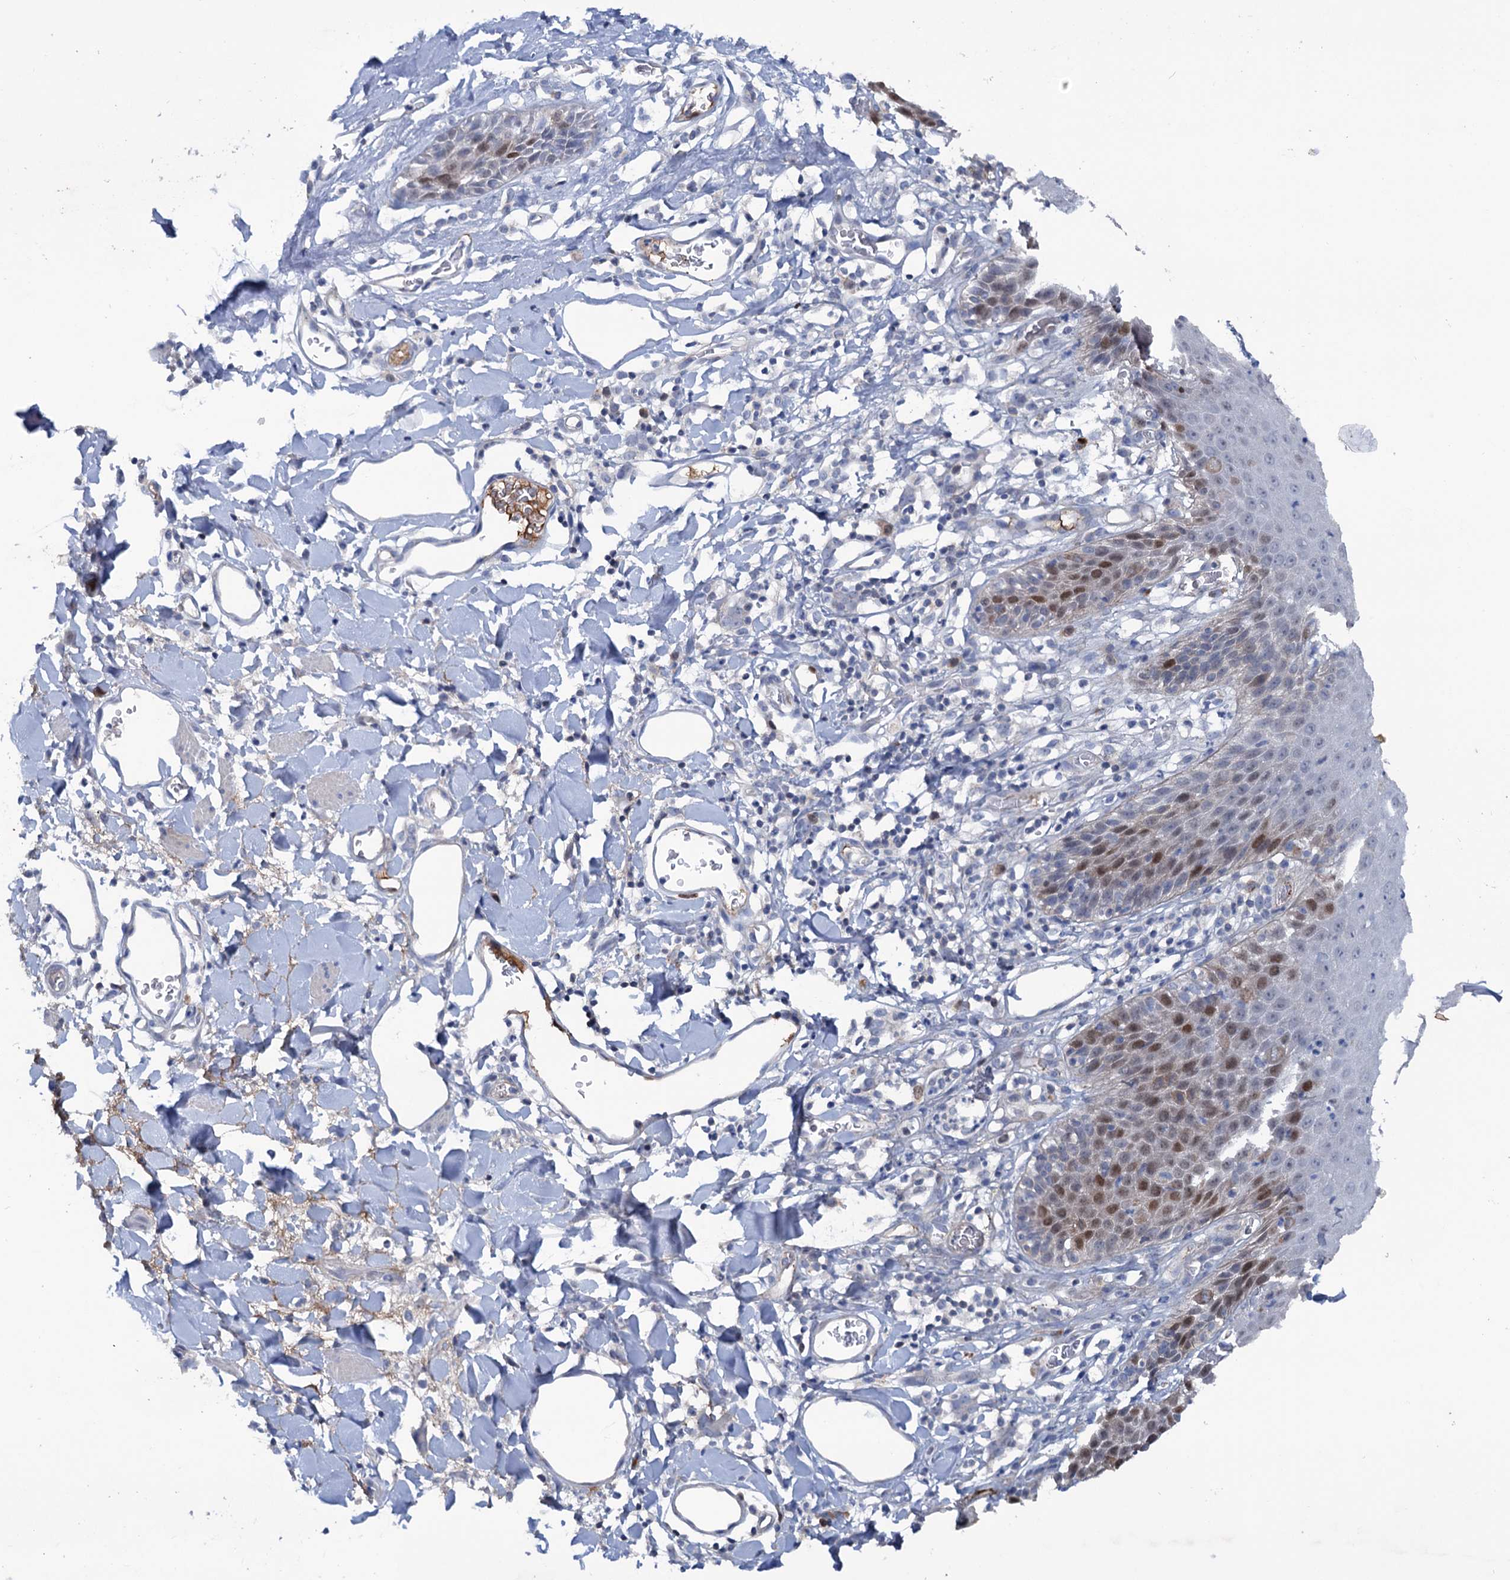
{"staining": {"intensity": "moderate", "quantity": "<25%", "location": "nuclear"}, "tissue": "skin", "cell_type": "Epidermal cells", "image_type": "normal", "snomed": [{"axis": "morphology", "description": "Normal tissue, NOS"}, {"axis": "topography", "description": "Vulva"}], "caption": "A high-resolution image shows IHC staining of normal skin, which demonstrates moderate nuclear expression in approximately <25% of epidermal cells.", "gene": "FAM111B", "patient": {"sex": "female", "age": 68}}